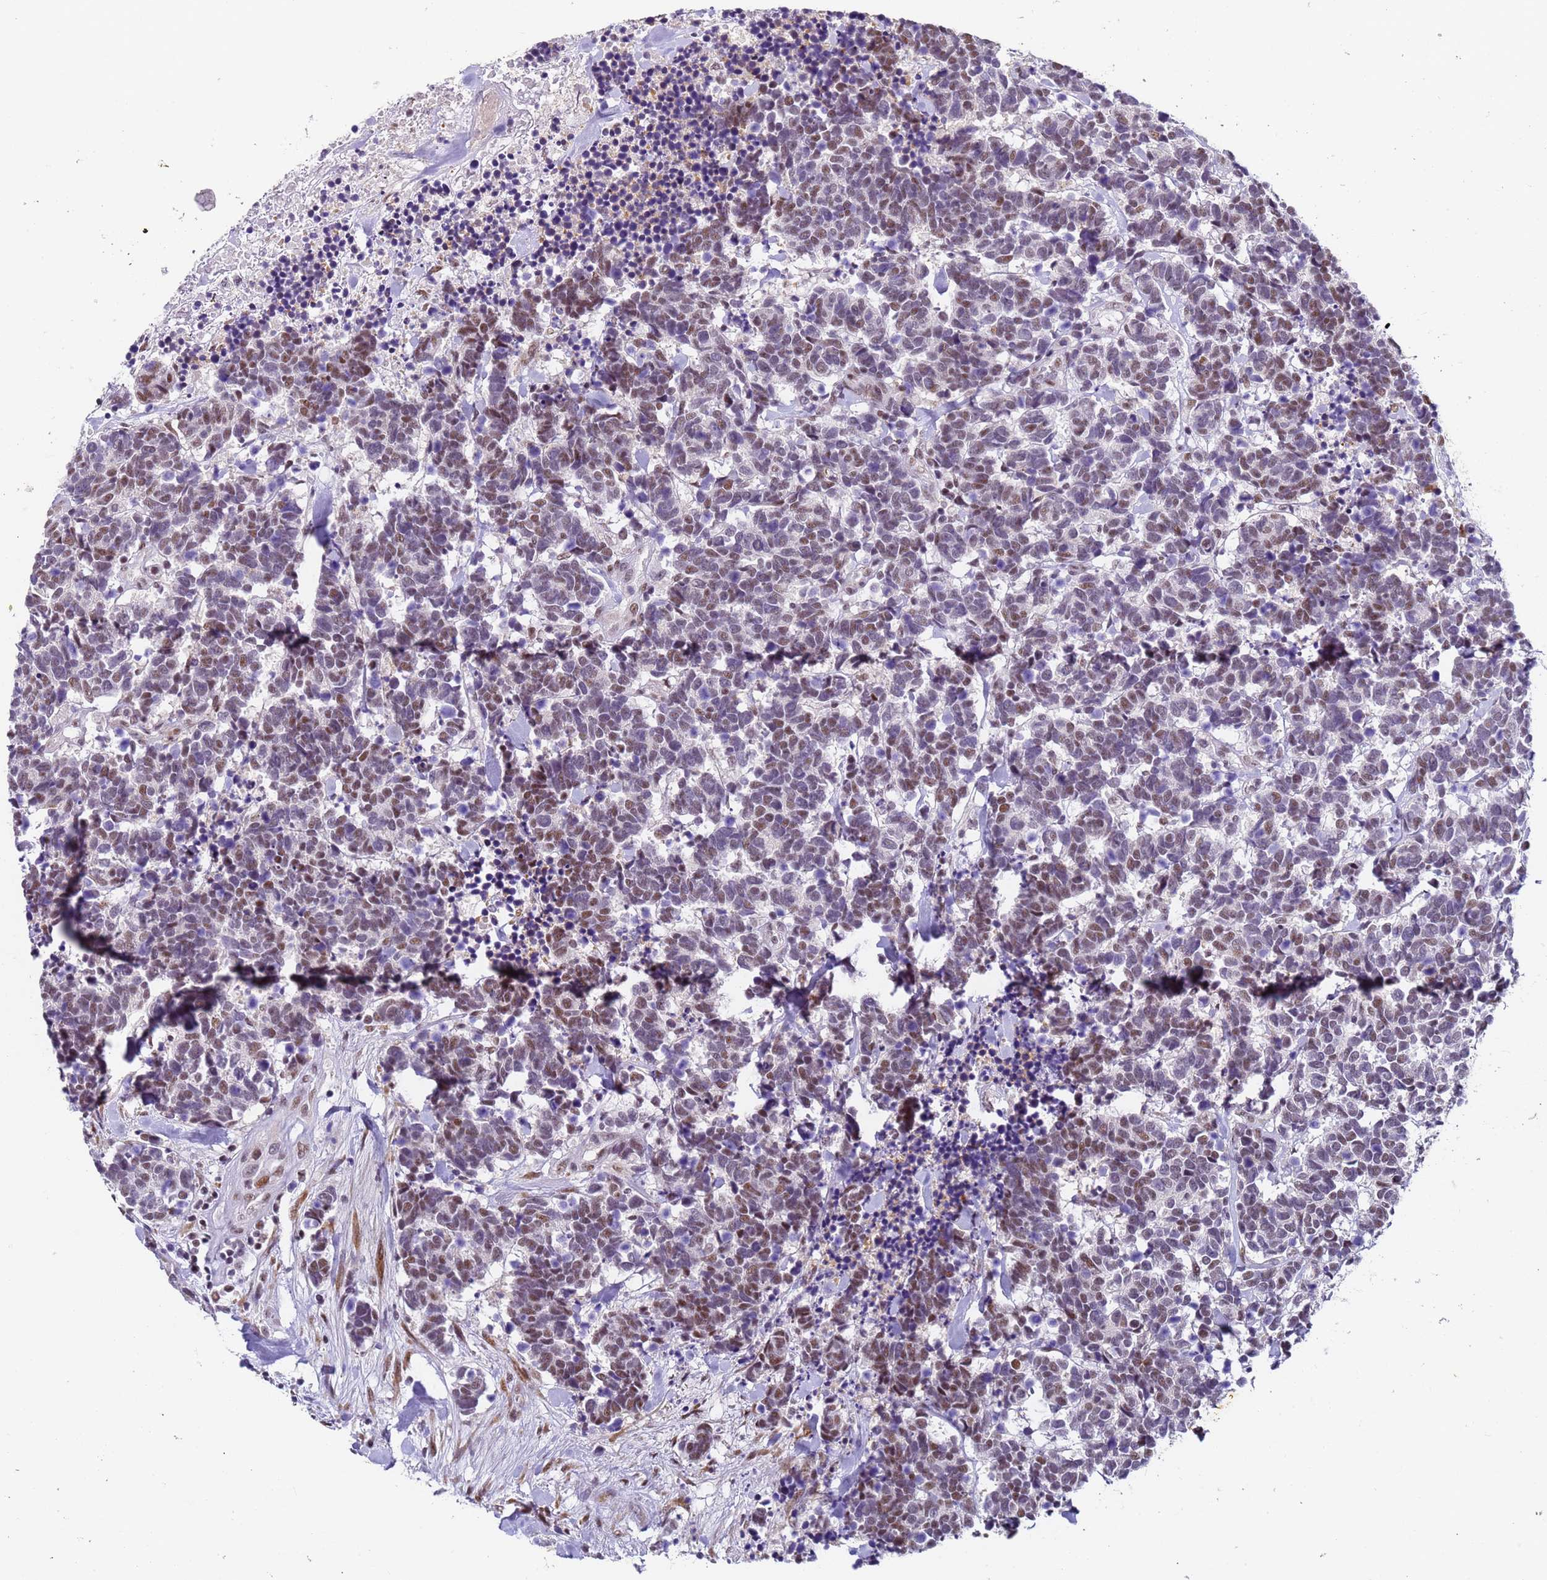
{"staining": {"intensity": "moderate", "quantity": ">75%", "location": "nuclear"}, "tissue": "carcinoid", "cell_type": "Tumor cells", "image_type": "cancer", "snomed": [{"axis": "morphology", "description": "Carcinoma, NOS"}, {"axis": "morphology", "description": "Carcinoid, malignant, NOS"}, {"axis": "topography", "description": "Prostate"}], "caption": "Human carcinoma stained with a brown dye exhibits moderate nuclear positive expression in approximately >75% of tumor cells.", "gene": "FNBP4", "patient": {"sex": "male", "age": 57}}